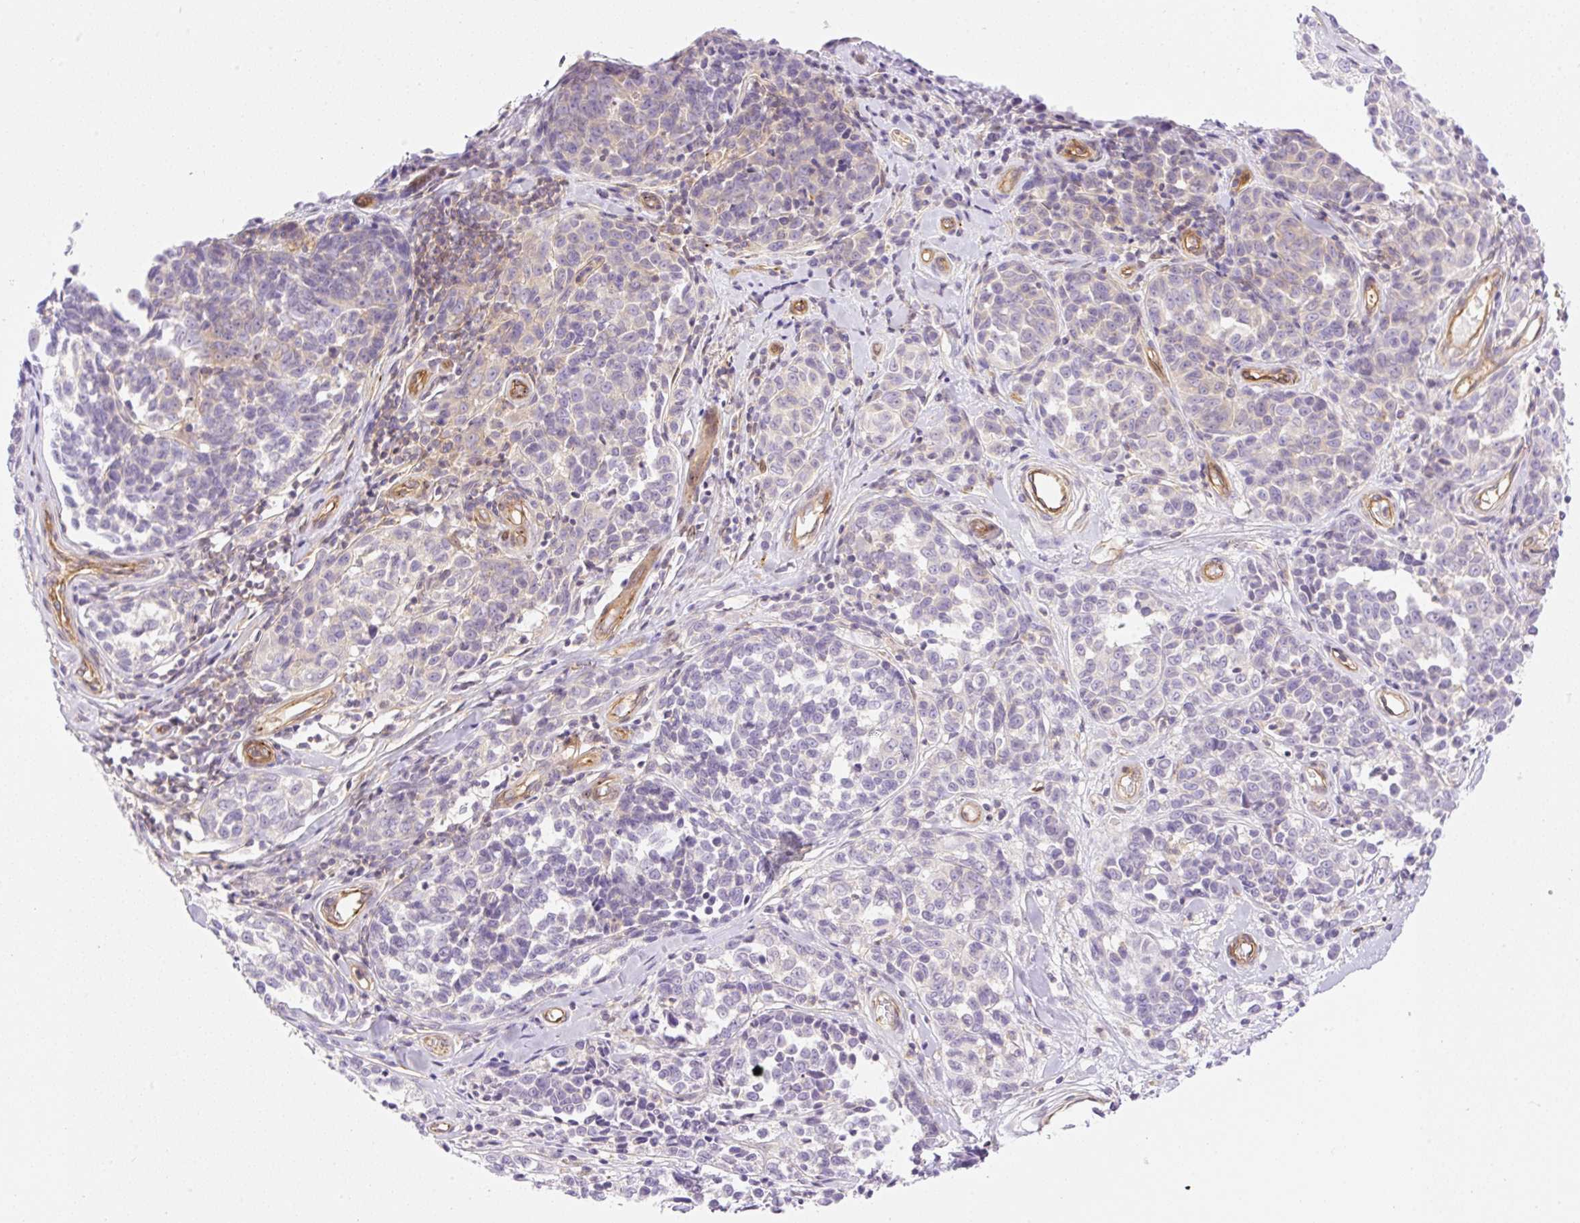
{"staining": {"intensity": "negative", "quantity": "none", "location": "none"}, "tissue": "melanoma", "cell_type": "Tumor cells", "image_type": "cancer", "snomed": [{"axis": "morphology", "description": "Malignant melanoma, NOS"}, {"axis": "topography", "description": "Skin"}], "caption": "Immunohistochemistry (IHC) of malignant melanoma demonstrates no expression in tumor cells.", "gene": "EHD3", "patient": {"sex": "female", "age": 64}}